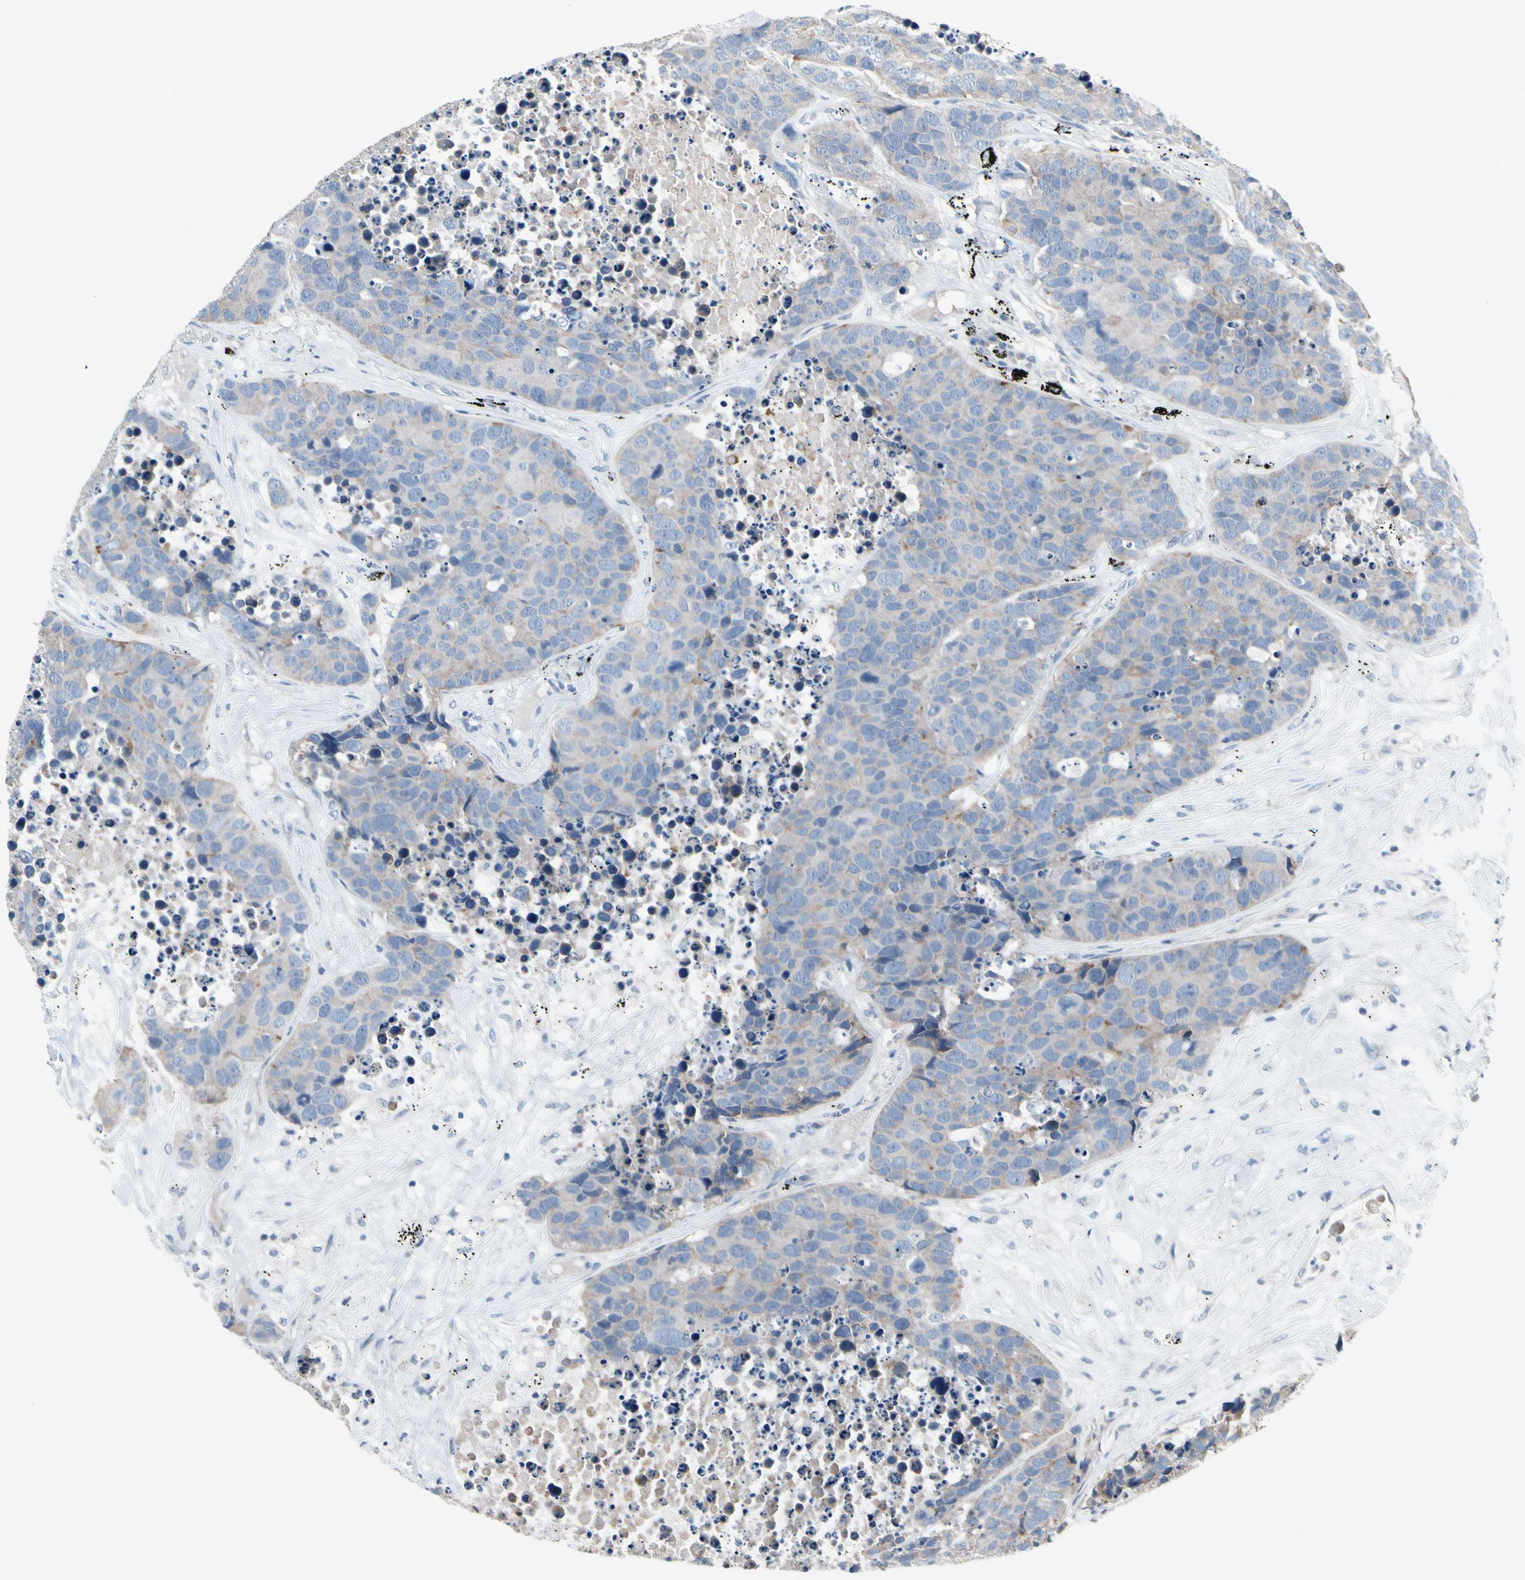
{"staining": {"intensity": "weak", "quantity": ">75%", "location": "cytoplasmic/membranous"}, "tissue": "carcinoid", "cell_type": "Tumor cells", "image_type": "cancer", "snomed": [{"axis": "morphology", "description": "Carcinoid, malignant, NOS"}, {"axis": "topography", "description": "Lung"}], "caption": "This is a micrograph of immunohistochemistry (IHC) staining of carcinoid, which shows weak positivity in the cytoplasmic/membranous of tumor cells.", "gene": "SV2A", "patient": {"sex": "male", "age": 60}}